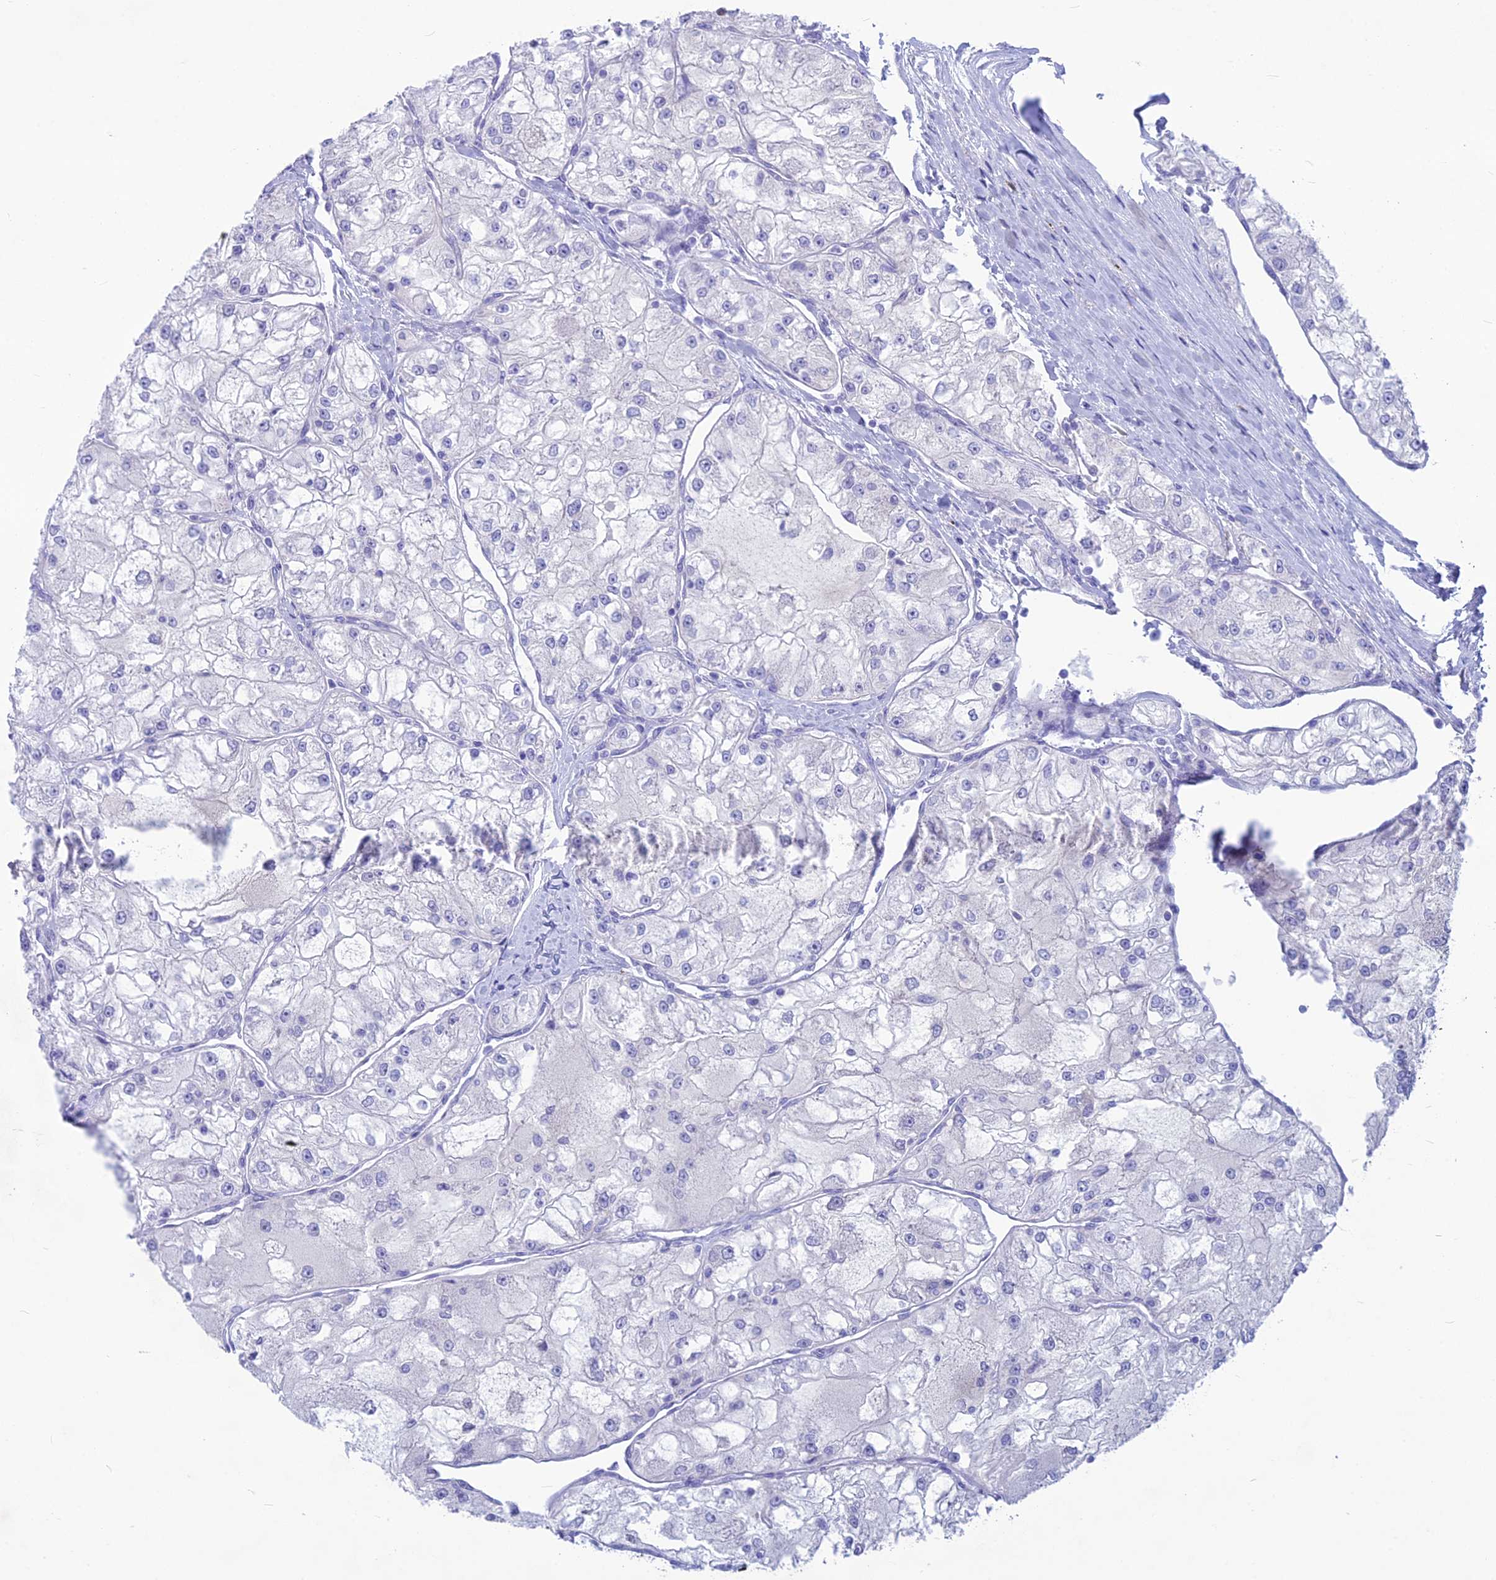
{"staining": {"intensity": "negative", "quantity": "none", "location": "none"}, "tissue": "renal cancer", "cell_type": "Tumor cells", "image_type": "cancer", "snomed": [{"axis": "morphology", "description": "Adenocarcinoma, NOS"}, {"axis": "topography", "description": "Kidney"}], "caption": "Immunohistochemical staining of human adenocarcinoma (renal) displays no significant staining in tumor cells.", "gene": "SNTN", "patient": {"sex": "female", "age": 72}}